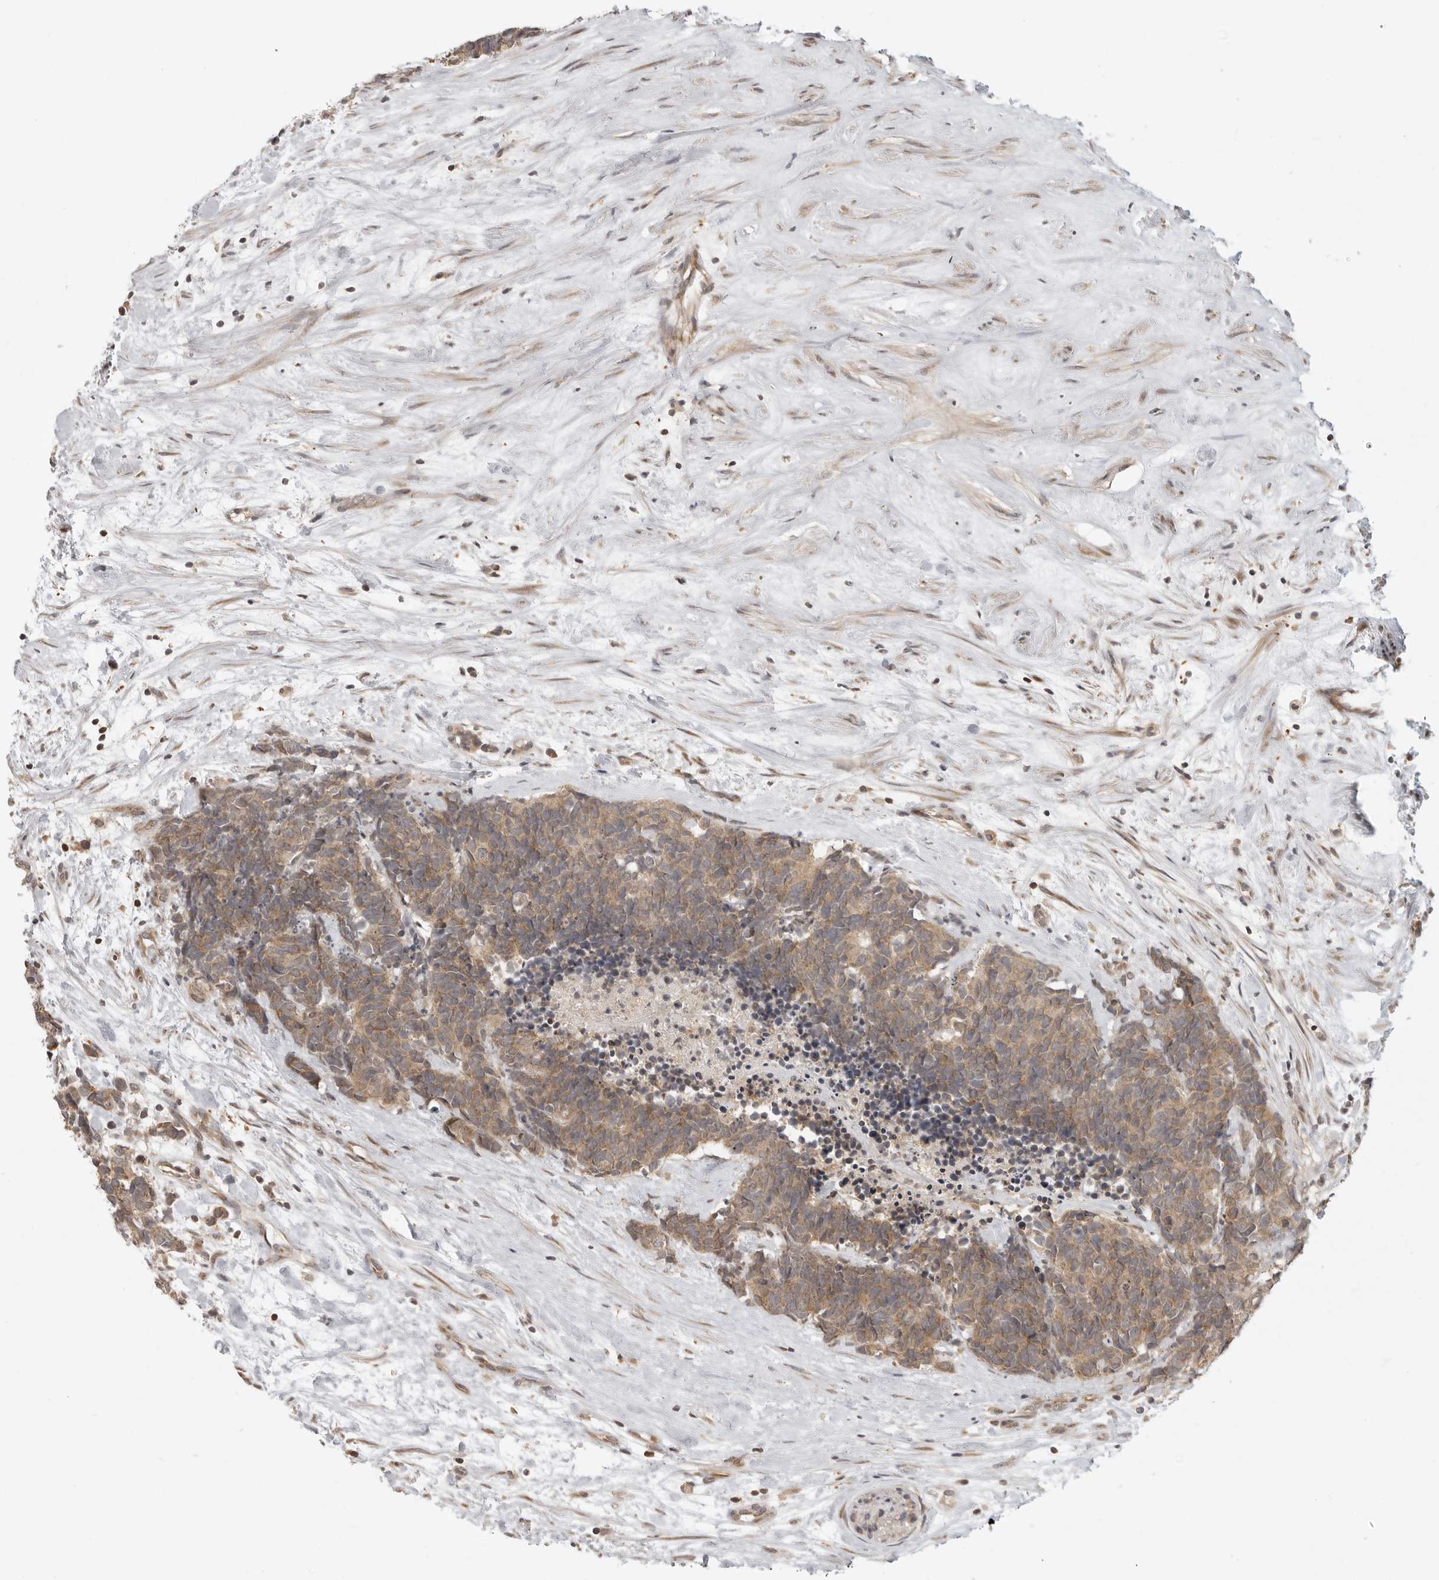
{"staining": {"intensity": "moderate", "quantity": ">75%", "location": "cytoplasmic/membranous"}, "tissue": "carcinoid", "cell_type": "Tumor cells", "image_type": "cancer", "snomed": [{"axis": "morphology", "description": "Carcinoma, NOS"}, {"axis": "morphology", "description": "Carcinoid, malignant, NOS"}, {"axis": "topography", "description": "Urinary bladder"}], "caption": "Immunohistochemical staining of human carcinoid demonstrates medium levels of moderate cytoplasmic/membranous positivity in about >75% of tumor cells.", "gene": "PRRC2A", "patient": {"sex": "male", "age": 57}}